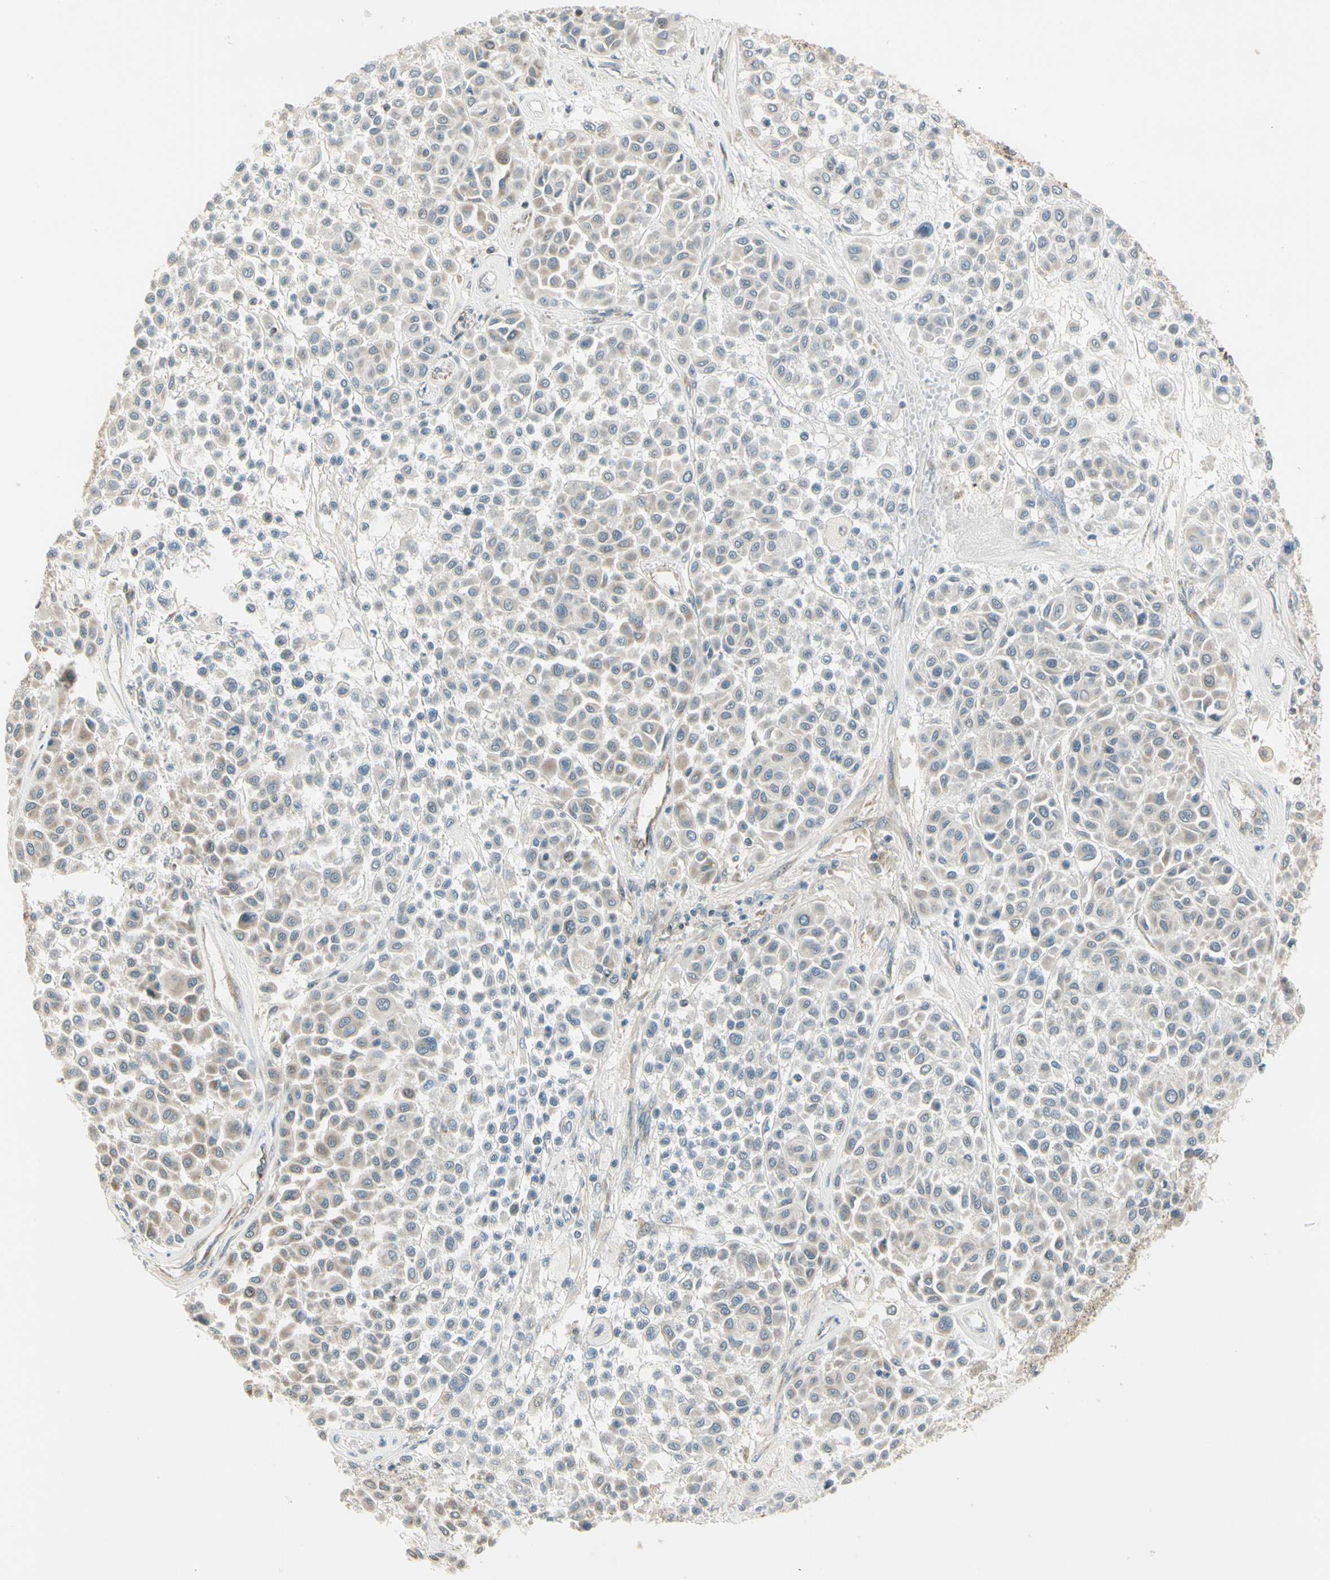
{"staining": {"intensity": "weak", "quantity": "<25%", "location": "cytoplasmic/membranous"}, "tissue": "melanoma", "cell_type": "Tumor cells", "image_type": "cancer", "snomed": [{"axis": "morphology", "description": "Malignant melanoma, Metastatic site"}, {"axis": "topography", "description": "Soft tissue"}], "caption": "Image shows no protein positivity in tumor cells of melanoma tissue. (Immunohistochemistry, brightfield microscopy, high magnification).", "gene": "KHDC4", "patient": {"sex": "male", "age": 41}}